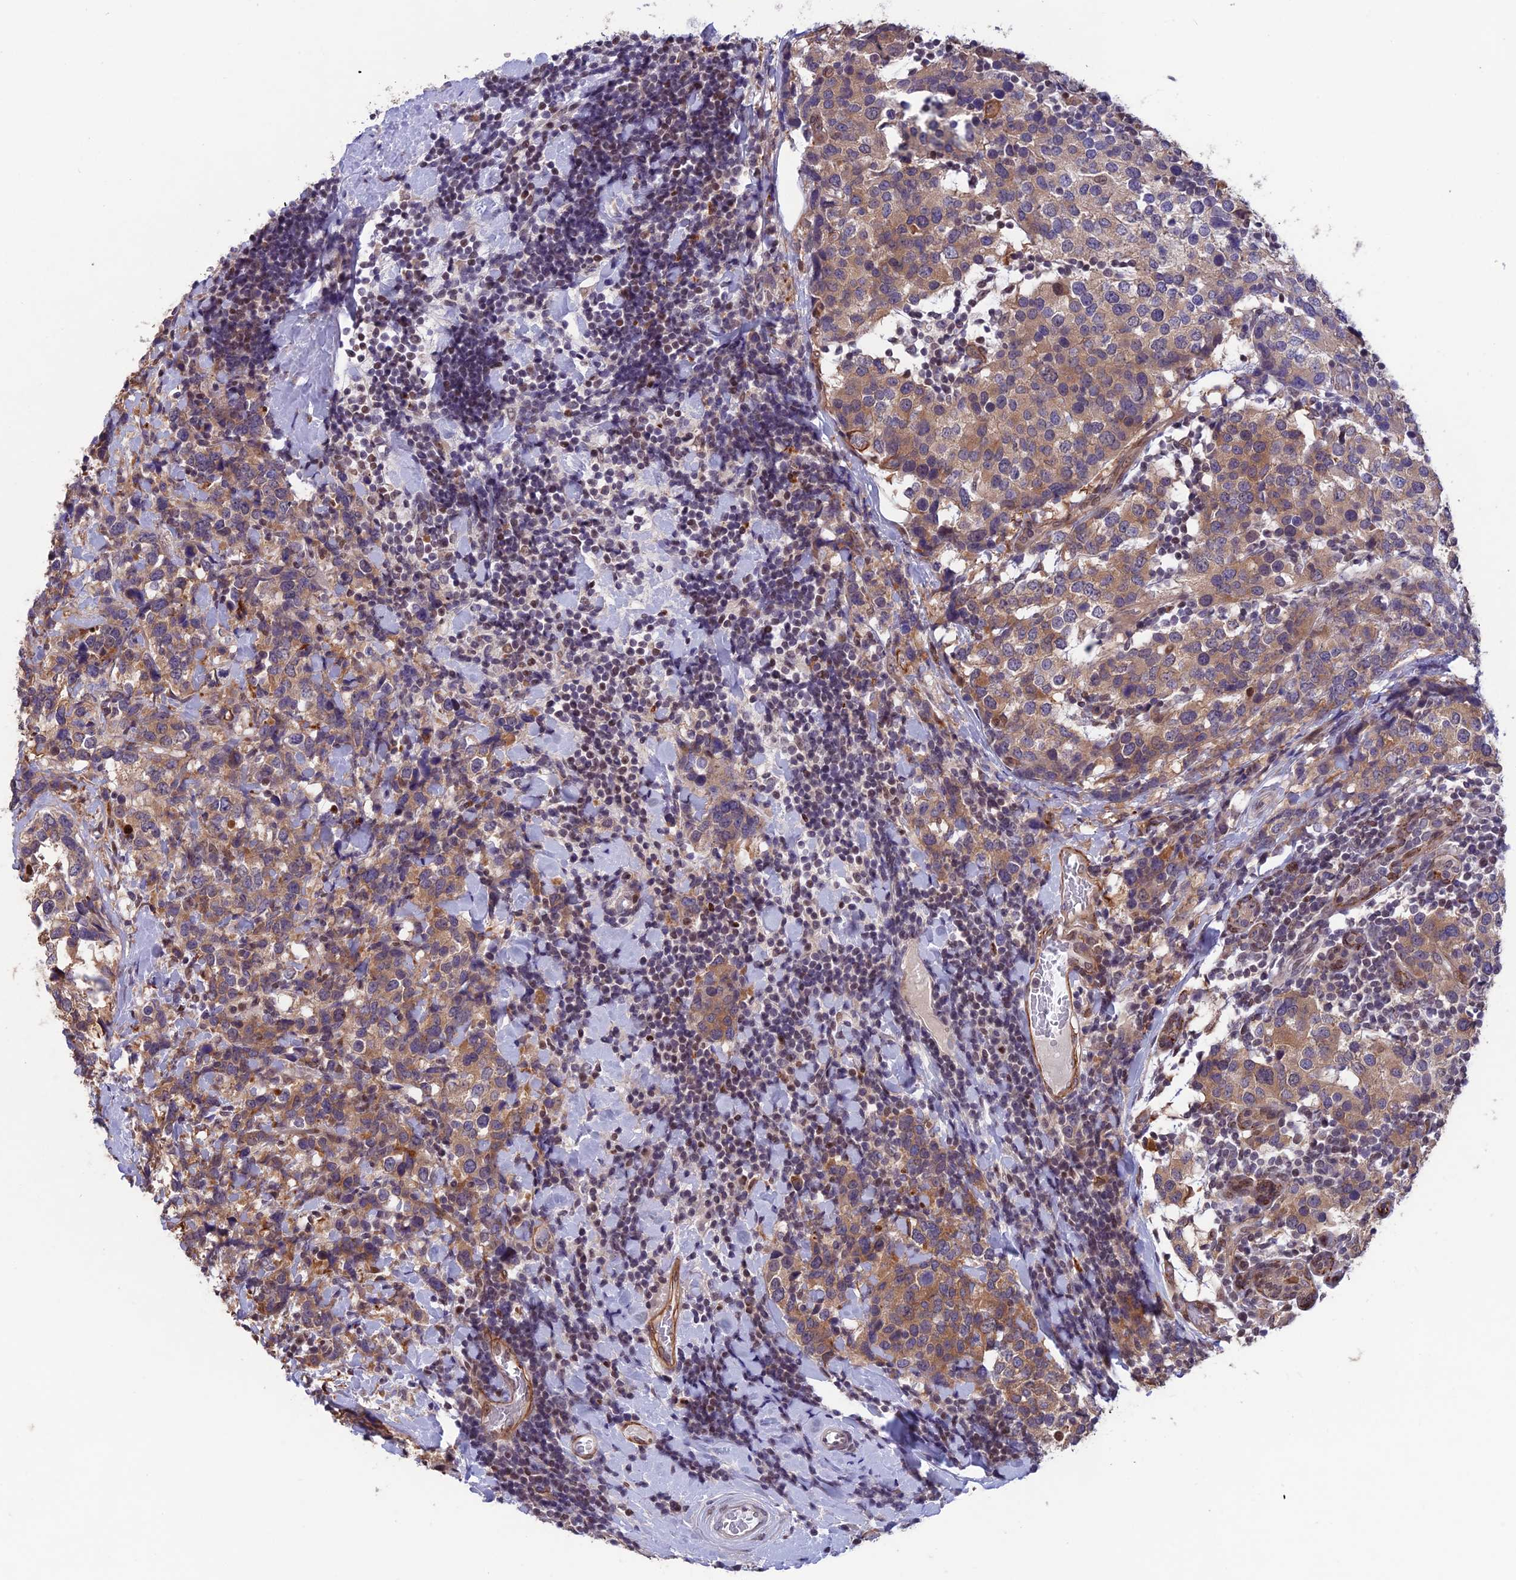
{"staining": {"intensity": "moderate", "quantity": ">75%", "location": "cytoplasmic/membranous"}, "tissue": "breast cancer", "cell_type": "Tumor cells", "image_type": "cancer", "snomed": [{"axis": "morphology", "description": "Lobular carcinoma"}, {"axis": "topography", "description": "Breast"}], "caption": "This histopathology image displays breast cancer stained with immunohistochemistry (IHC) to label a protein in brown. The cytoplasmic/membranous of tumor cells show moderate positivity for the protein. Nuclei are counter-stained blue.", "gene": "MAST2", "patient": {"sex": "female", "age": 59}}